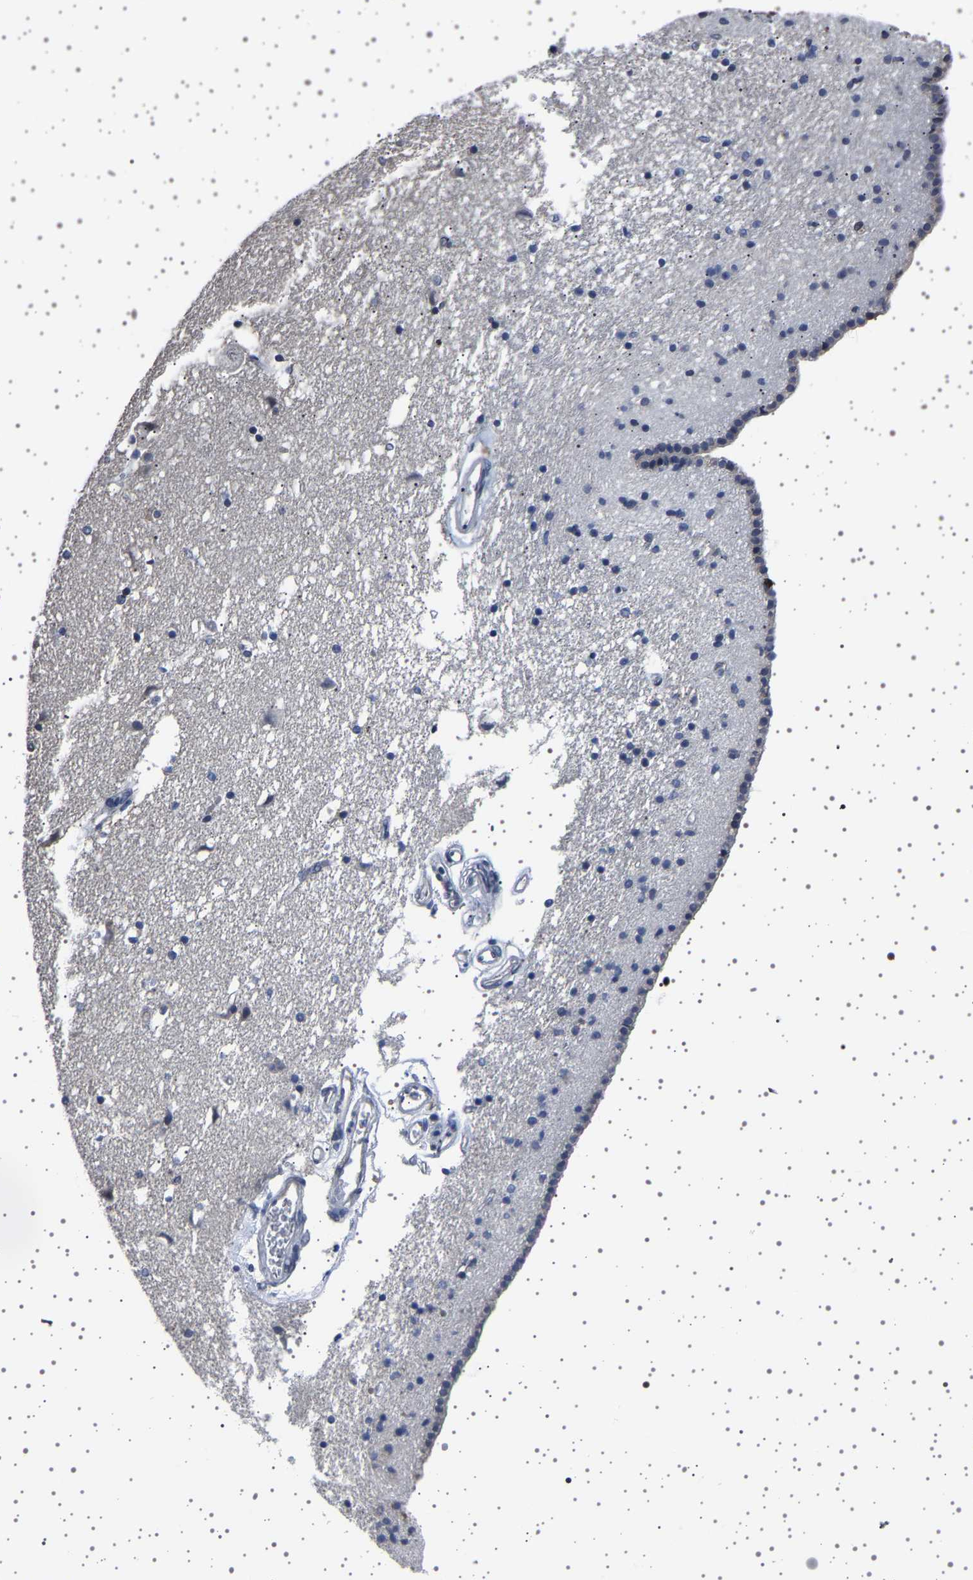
{"staining": {"intensity": "negative", "quantity": "none", "location": "none"}, "tissue": "caudate", "cell_type": "Glial cells", "image_type": "normal", "snomed": [{"axis": "morphology", "description": "Normal tissue, NOS"}, {"axis": "topography", "description": "Lateral ventricle wall"}], "caption": "IHC of unremarkable human caudate shows no positivity in glial cells. Nuclei are stained in blue.", "gene": "IL10RB", "patient": {"sex": "male", "age": 45}}